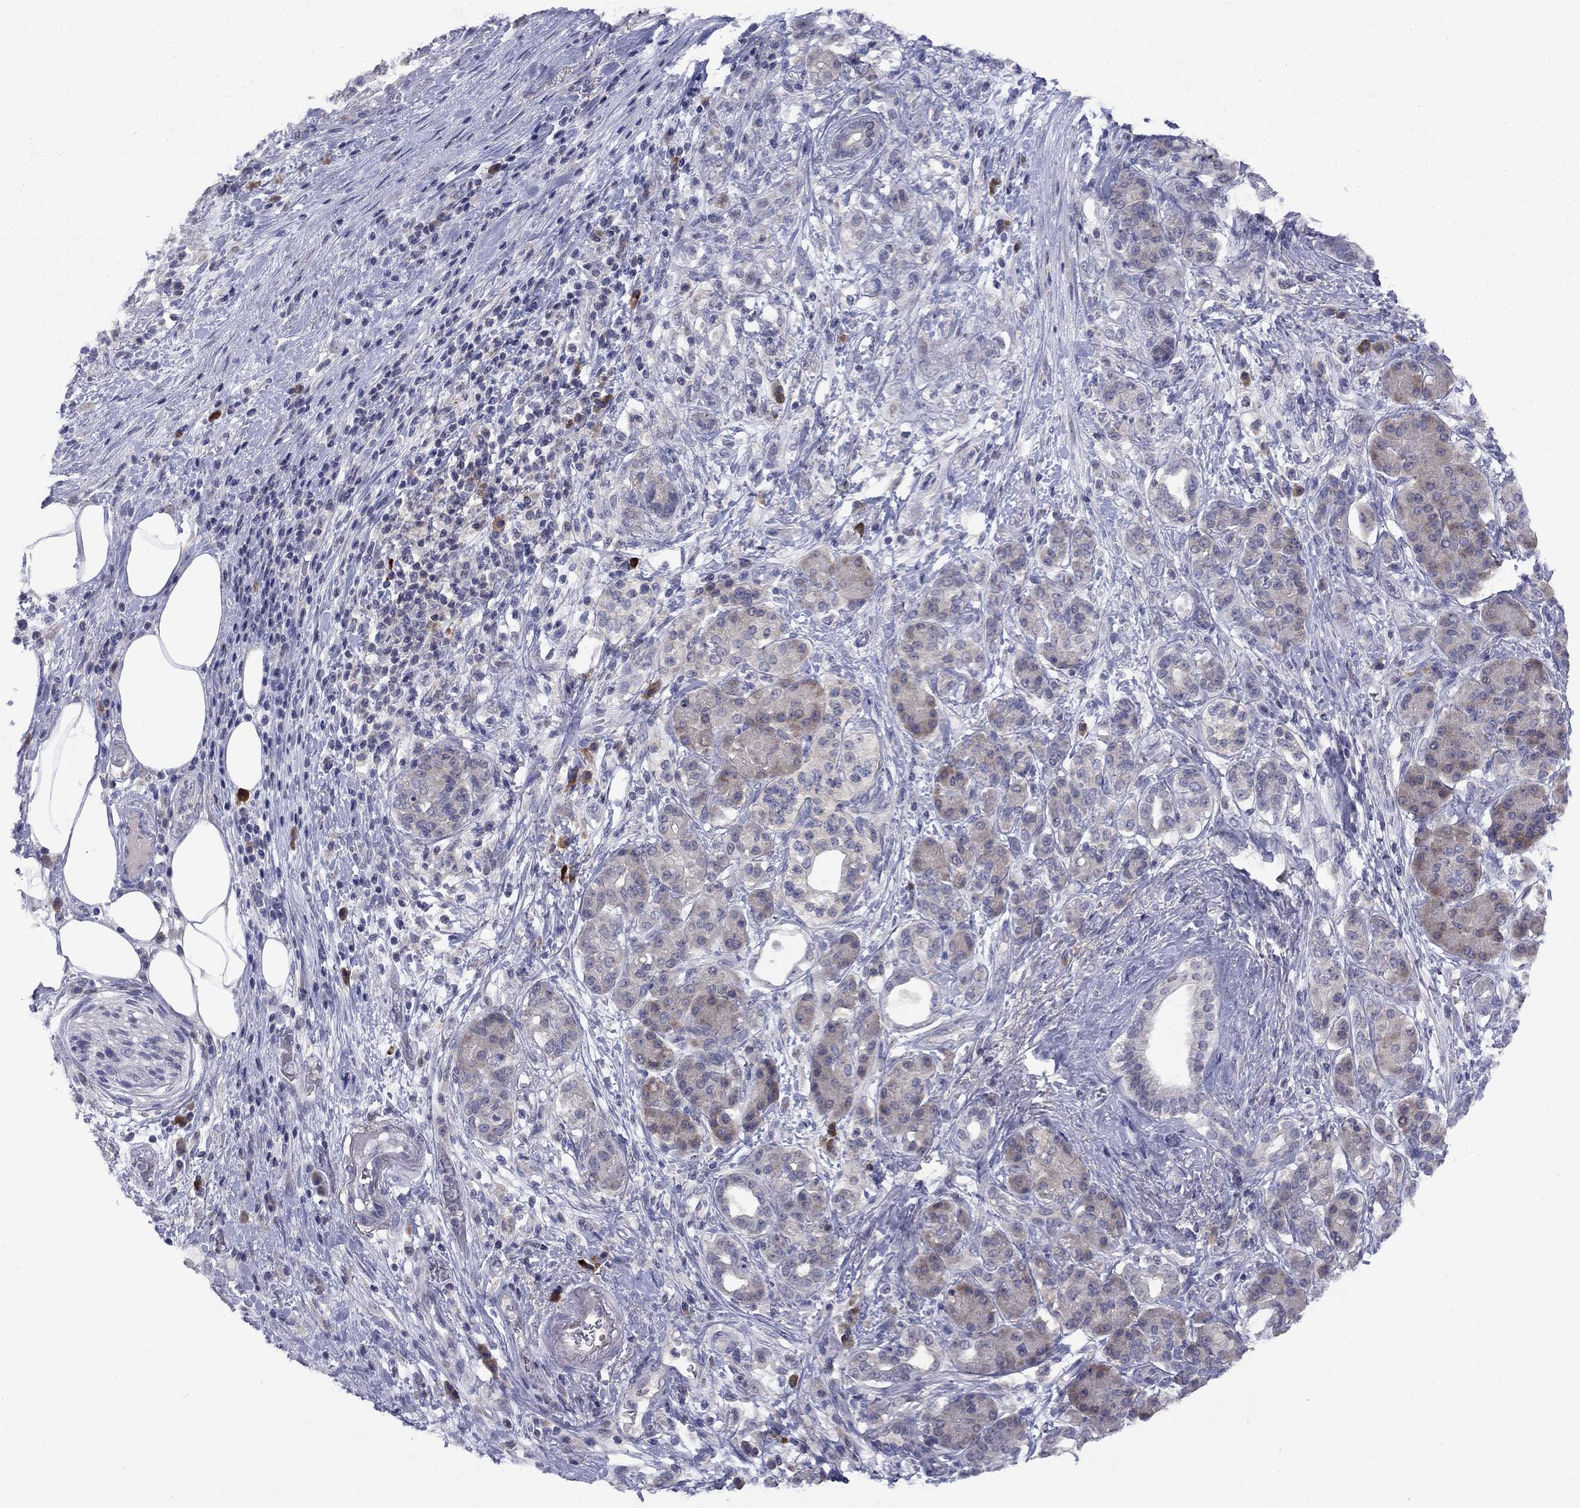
{"staining": {"intensity": "moderate", "quantity": "<25%", "location": "cytoplasmic/membranous"}, "tissue": "pancreatic cancer", "cell_type": "Tumor cells", "image_type": "cancer", "snomed": [{"axis": "morphology", "description": "Adenocarcinoma, NOS"}, {"axis": "topography", "description": "Pancreas"}], "caption": "Human pancreatic cancer stained with a protein marker exhibits moderate staining in tumor cells.", "gene": "CACNA1A", "patient": {"sex": "female", "age": 73}}